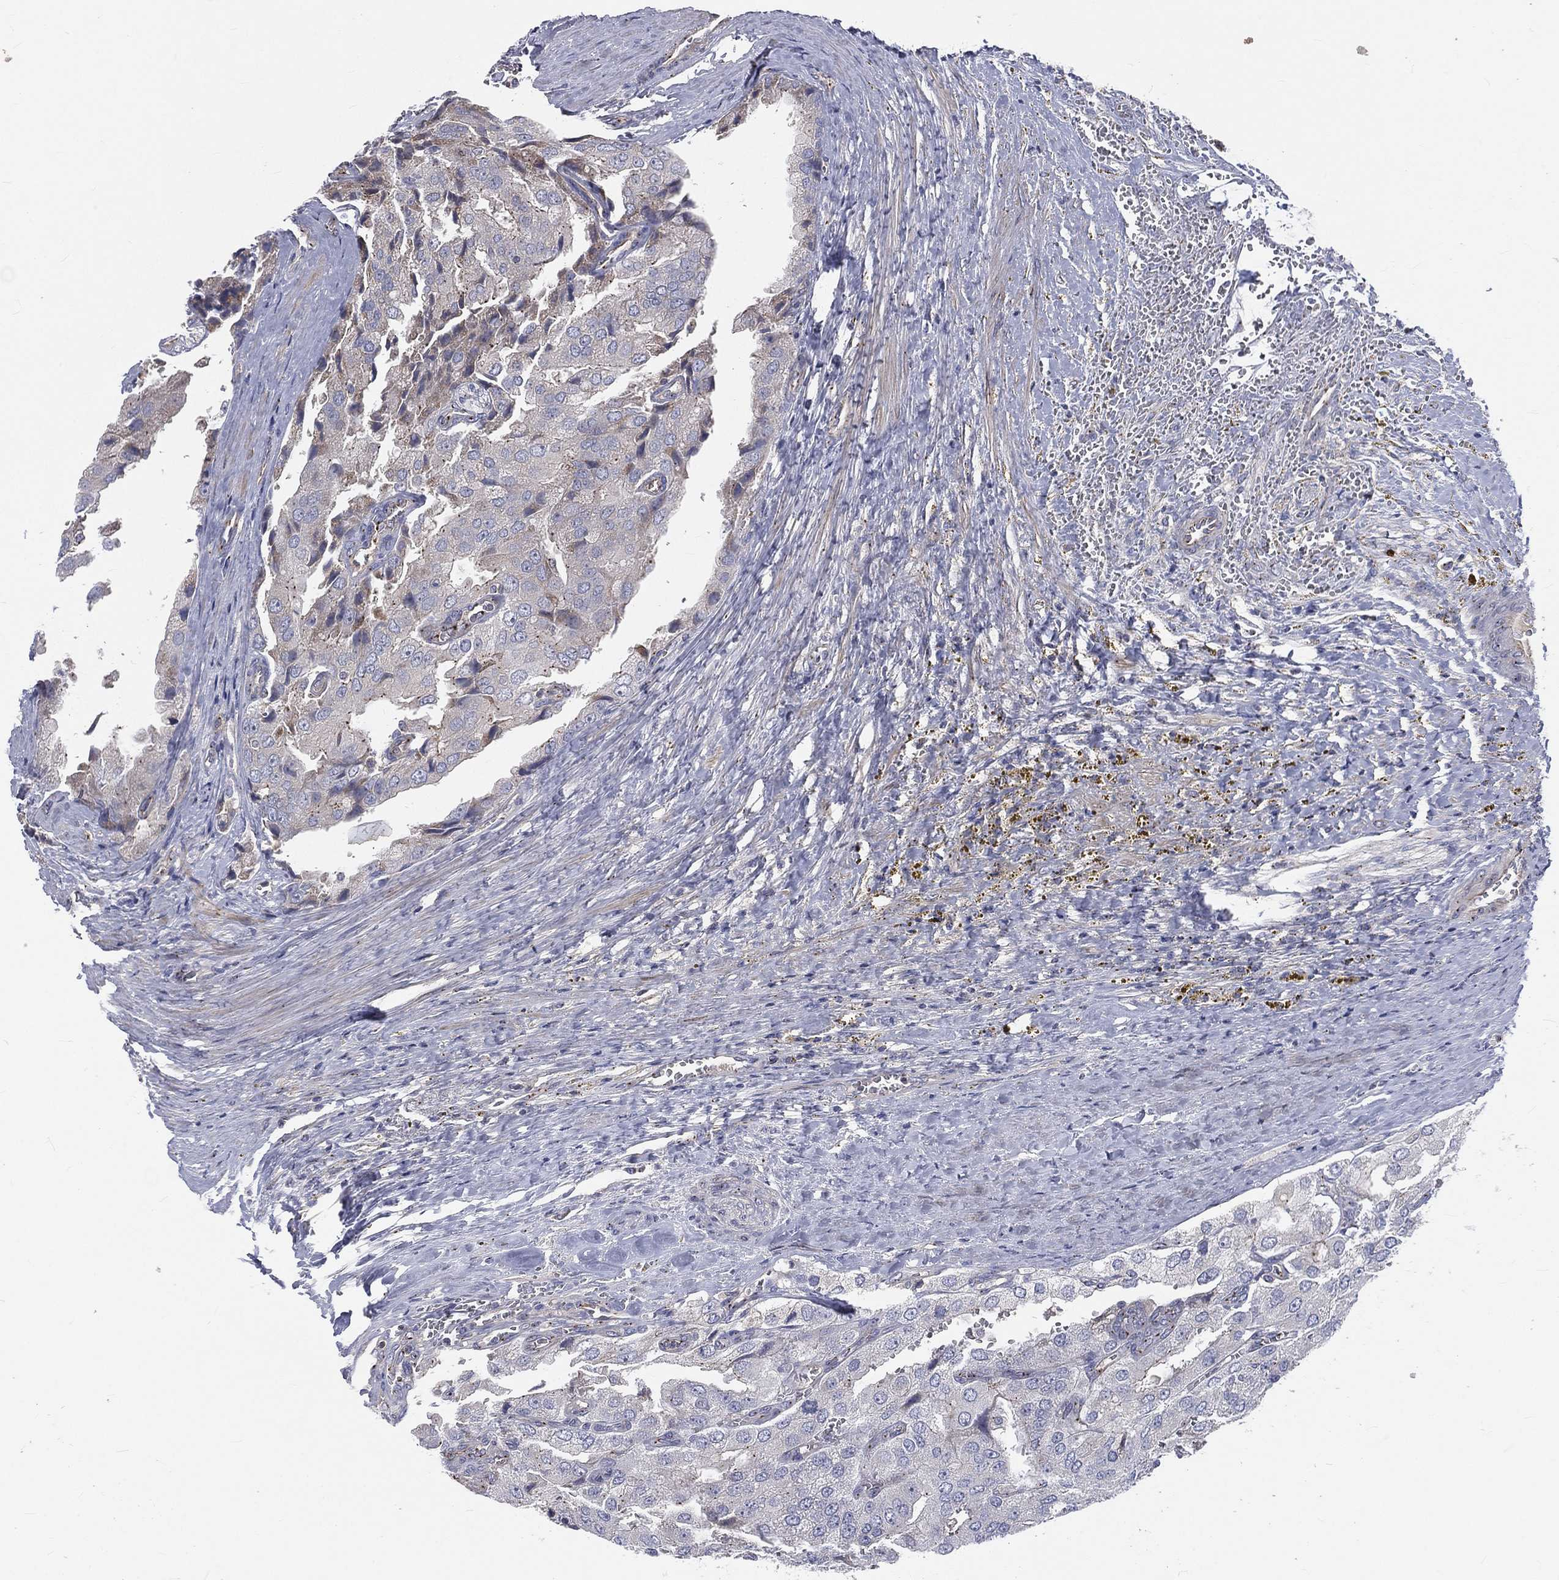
{"staining": {"intensity": "negative", "quantity": "none", "location": "none"}, "tissue": "prostate cancer", "cell_type": "Tumor cells", "image_type": "cancer", "snomed": [{"axis": "morphology", "description": "Adenocarcinoma, NOS"}, {"axis": "topography", "description": "Prostate and seminal vesicle, NOS"}, {"axis": "topography", "description": "Prostate"}], "caption": "Prostate cancer (adenocarcinoma) stained for a protein using immunohistochemistry shows no positivity tumor cells.", "gene": "CROCC", "patient": {"sex": "male", "age": 67}}